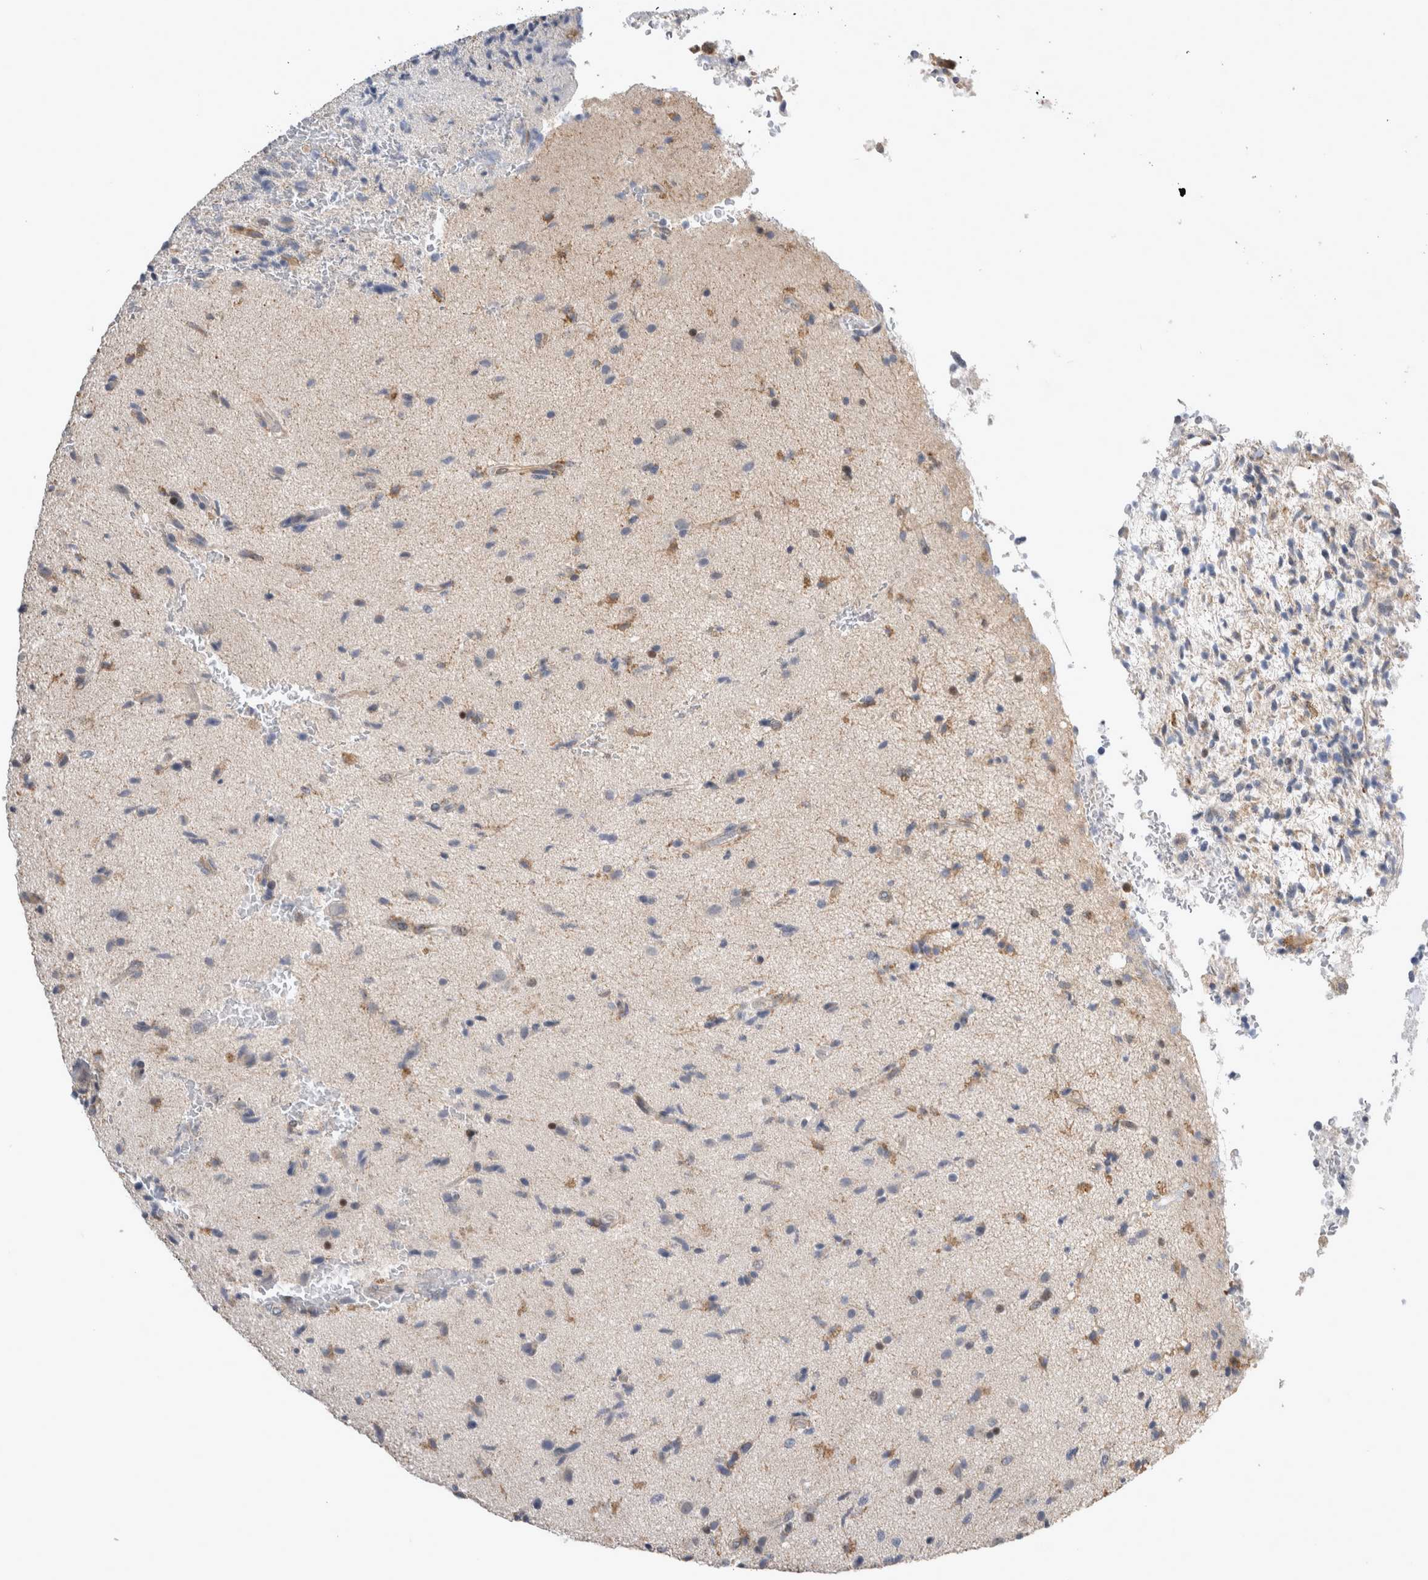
{"staining": {"intensity": "weak", "quantity": "<25%", "location": "cytoplasmic/membranous"}, "tissue": "glioma", "cell_type": "Tumor cells", "image_type": "cancer", "snomed": [{"axis": "morphology", "description": "Glioma, malignant, High grade"}, {"axis": "topography", "description": "Brain"}], "caption": "The micrograph demonstrates no staining of tumor cells in malignant high-grade glioma.", "gene": "AGMAT", "patient": {"sex": "male", "age": 72}}